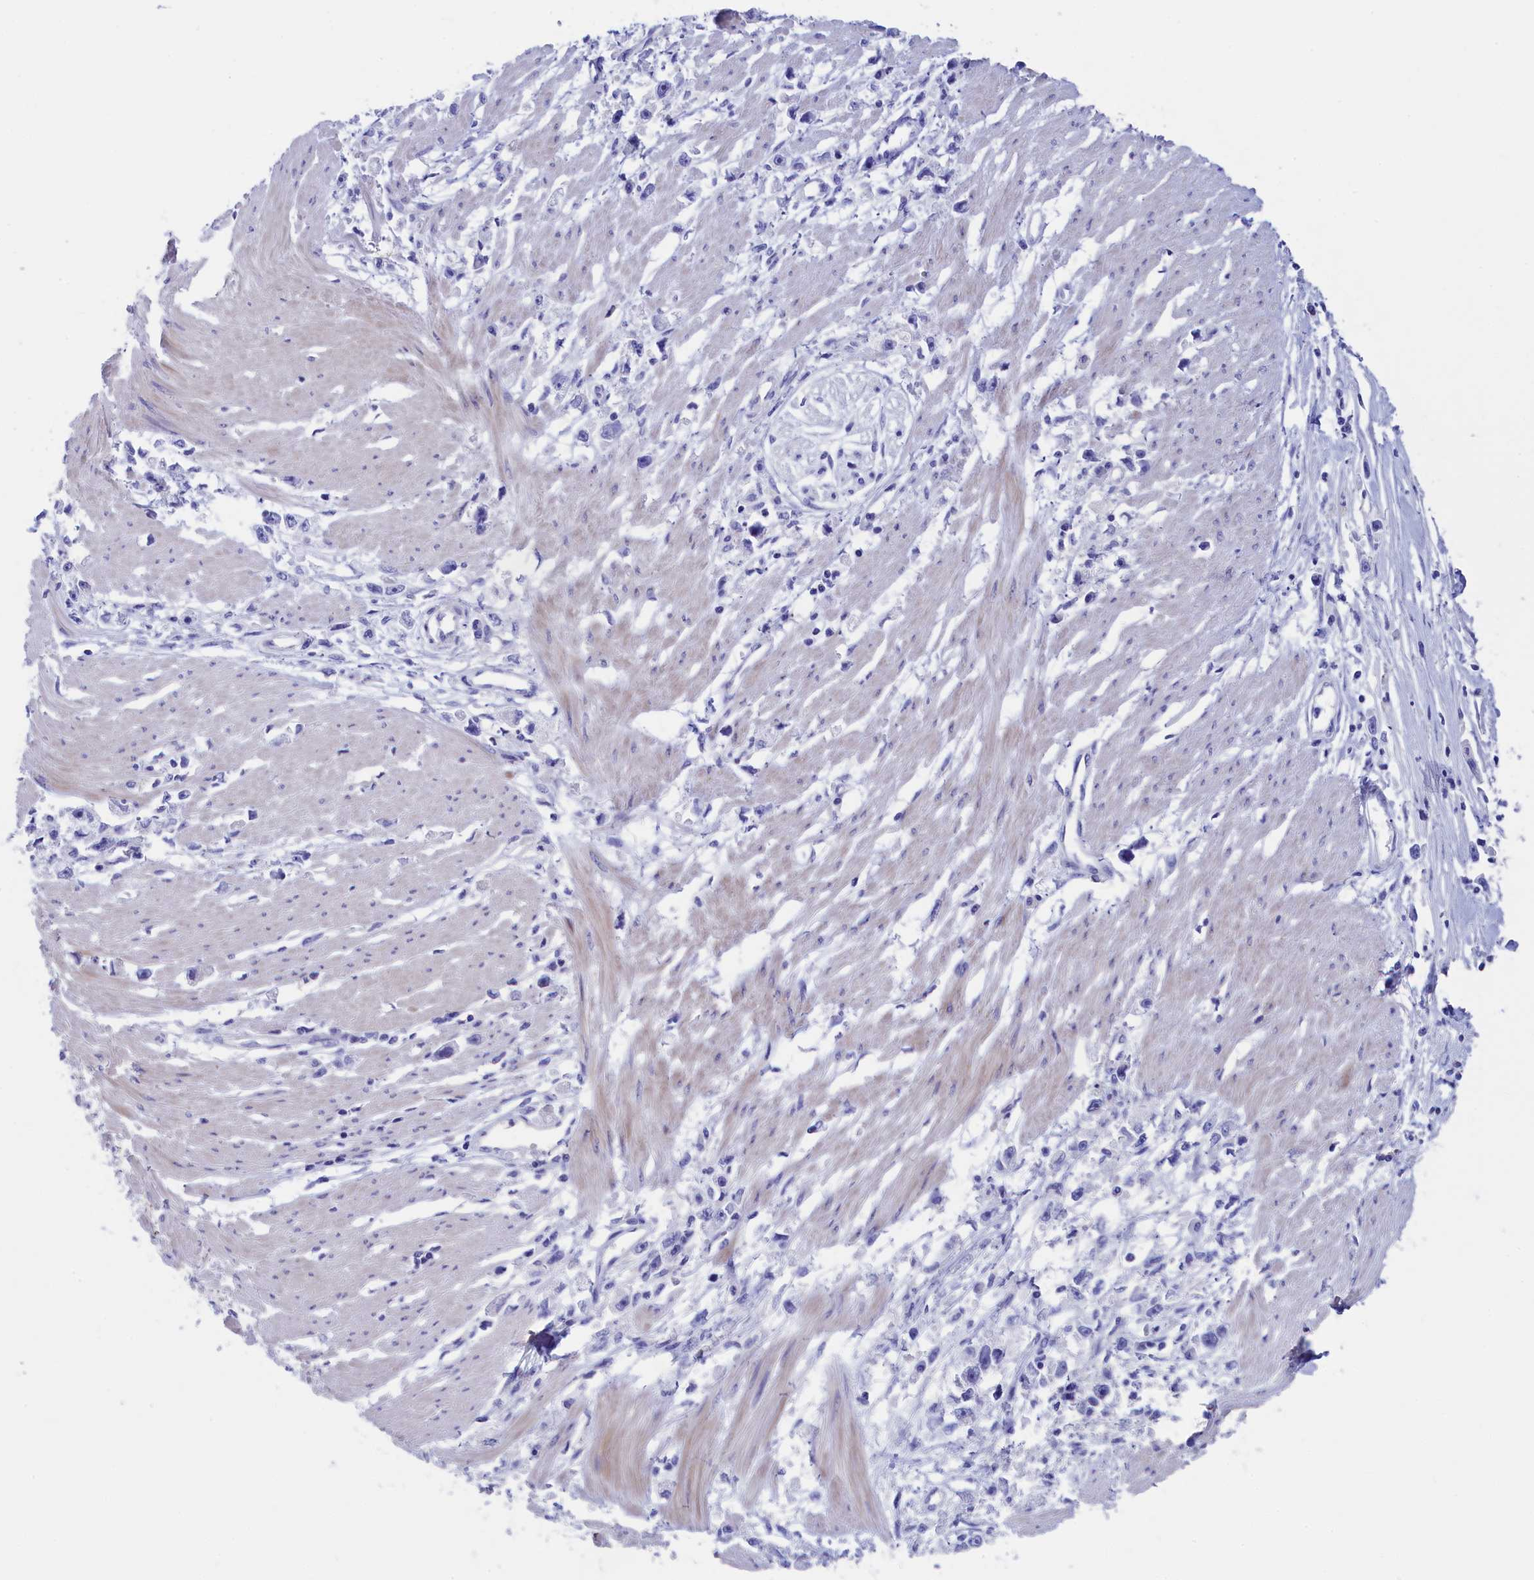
{"staining": {"intensity": "negative", "quantity": "none", "location": "none"}, "tissue": "stomach cancer", "cell_type": "Tumor cells", "image_type": "cancer", "snomed": [{"axis": "morphology", "description": "Adenocarcinoma, NOS"}, {"axis": "topography", "description": "Stomach"}], "caption": "This micrograph is of adenocarcinoma (stomach) stained with immunohistochemistry (IHC) to label a protein in brown with the nuclei are counter-stained blue. There is no staining in tumor cells.", "gene": "VPS35L", "patient": {"sex": "female", "age": 59}}